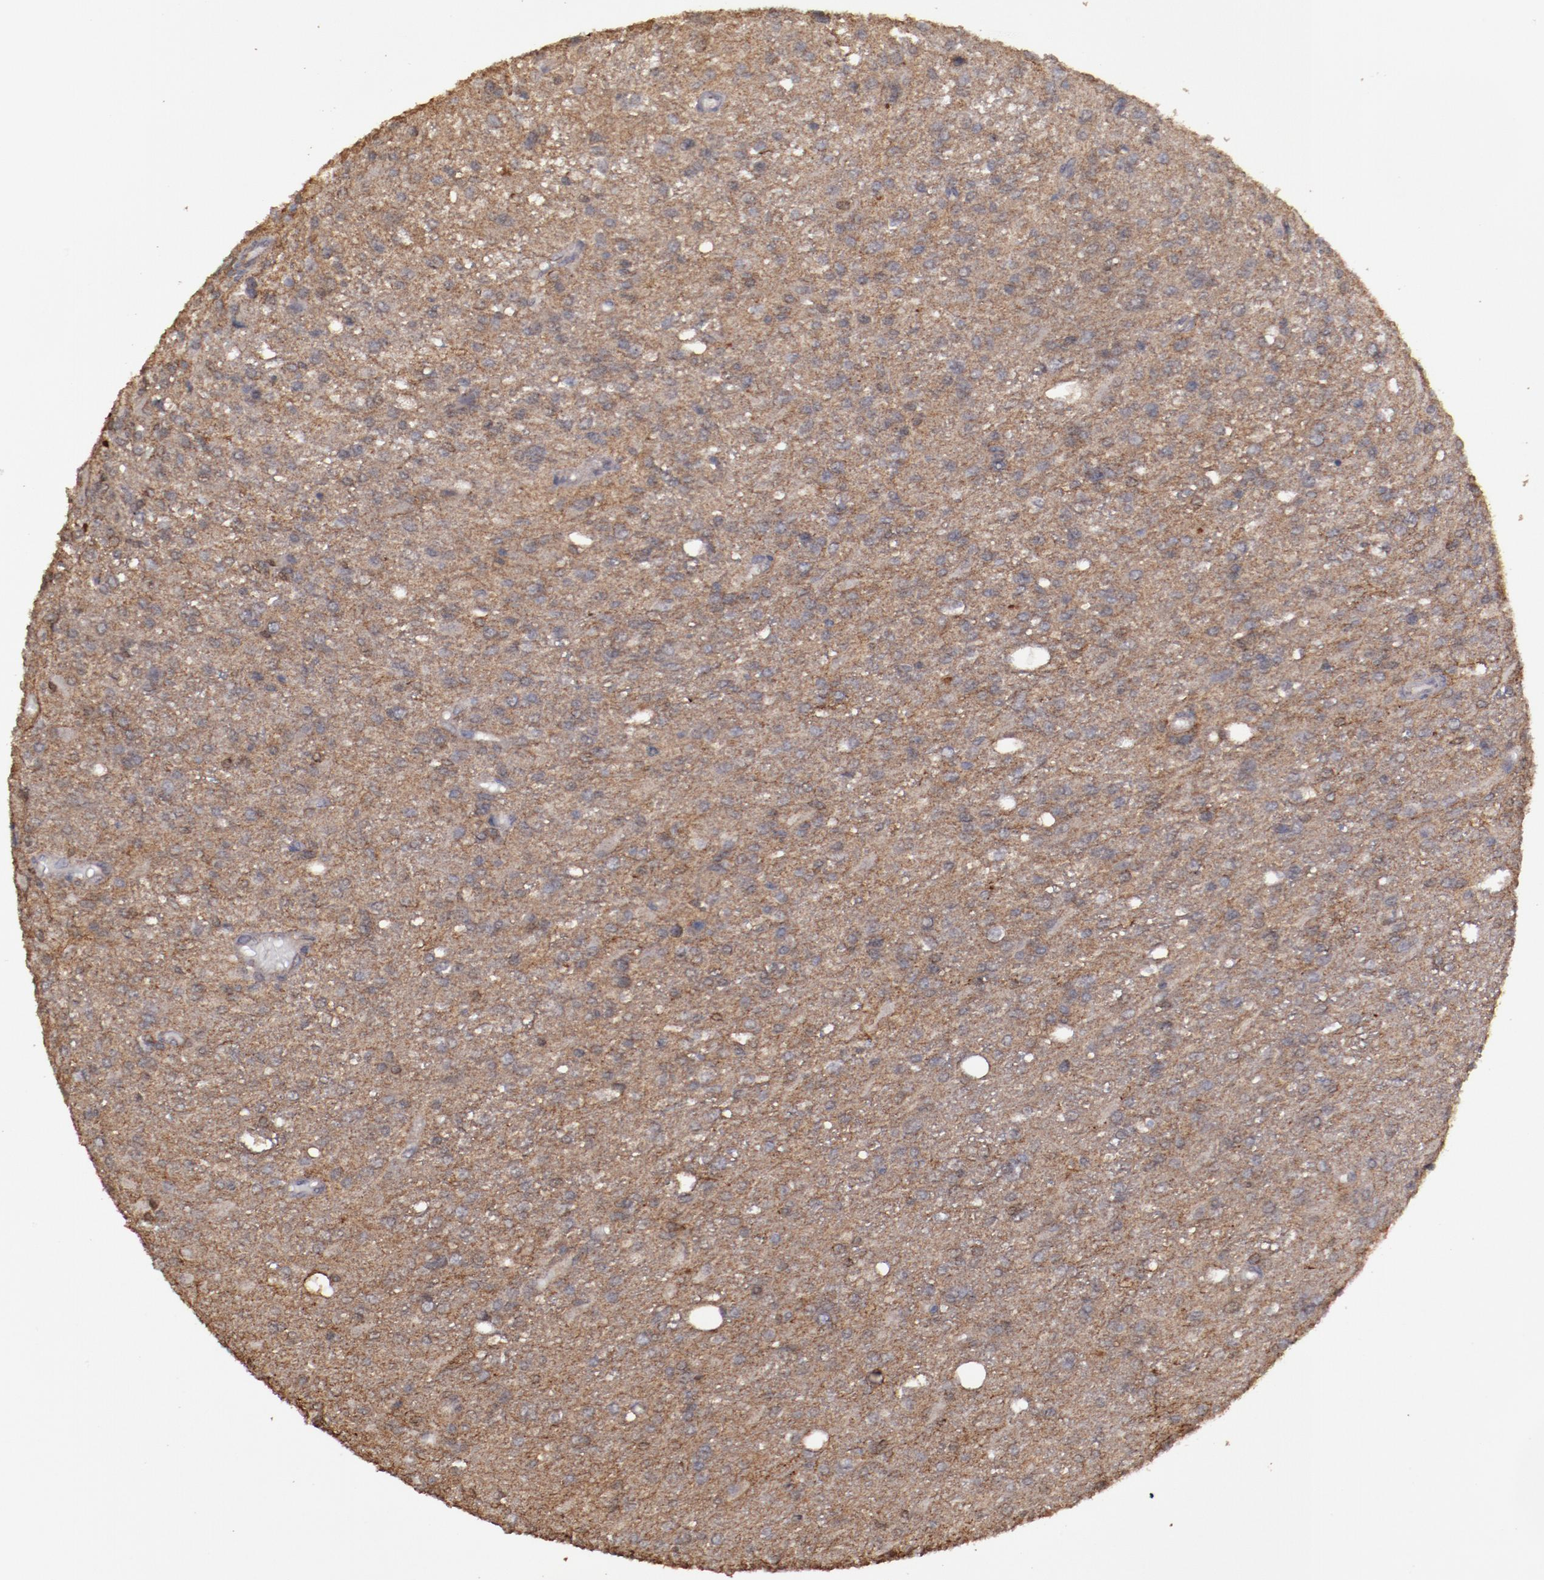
{"staining": {"intensity": "moderate", "quantity": "25%-75%", "location": "cytoplasmic/membranous"}, "tissue": "glioma", "cell_type": "Tumor cells", "image_type": "cancer", "snomed": [{"axis": "morphology", "description": "Glioma, malignant, High grade"}, {"axis": "topography", "description": "Cerebral cortex"}], "caption": "Approximately 25%-75% of tumor cells in malignant glioma (high-grade) show moderate cytoplasmic/membranous protein staining as visualized by brown immunohistochemical staining.", "gene": "FAT1", "patient": {"sex": "male", "age": 76}}